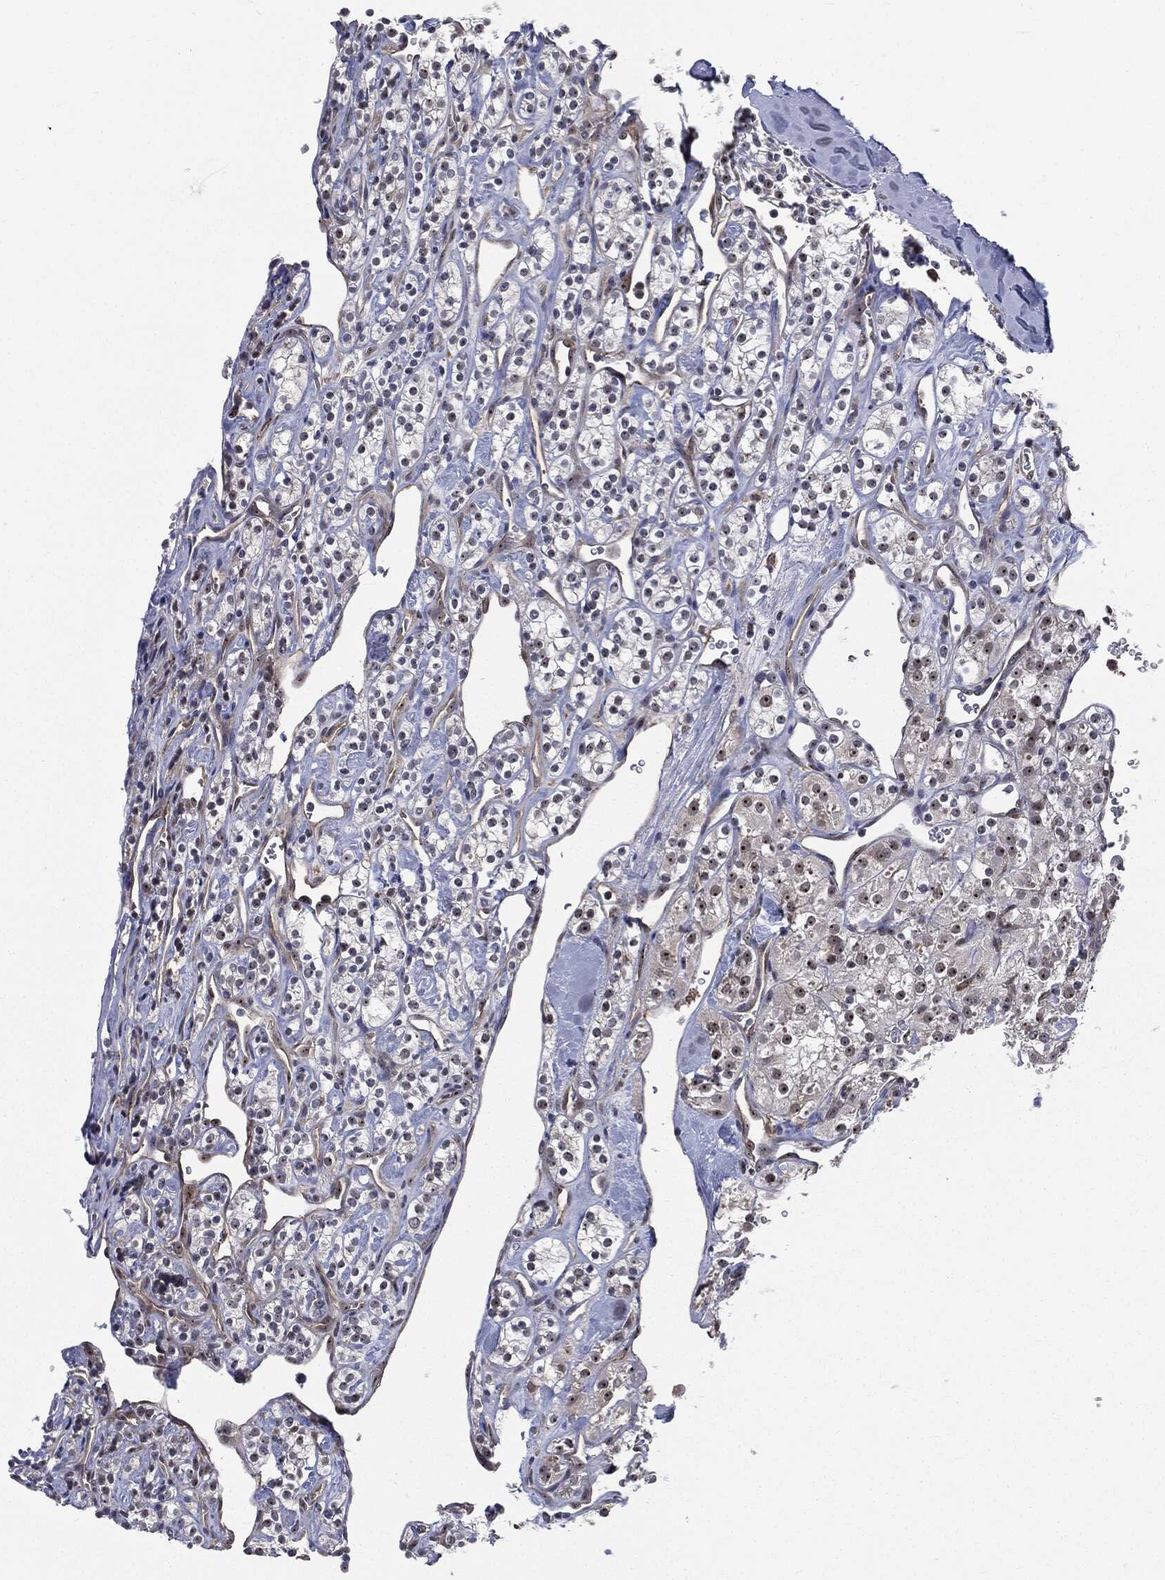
{"staining": {"intensity": "moderate", "quantity": "<25%", "location": "nuclear"}, "tissue": "renal cancer", "cell_type": "Tumor cells", "image_type": "cancer", "snomed": [{"axis": "morphology", "description": "Adenocarcinoma, NOS"}, {"axis": "topography", "description": "Kidney"}], "caption": "About <25% of tumor cells in human renal cancer exhibit moderate nuclear protein staining as visualized by brown immunohistochemical staining.", "gene": "TRMT1L", "patient": {"sex": "male", "age": 77}}